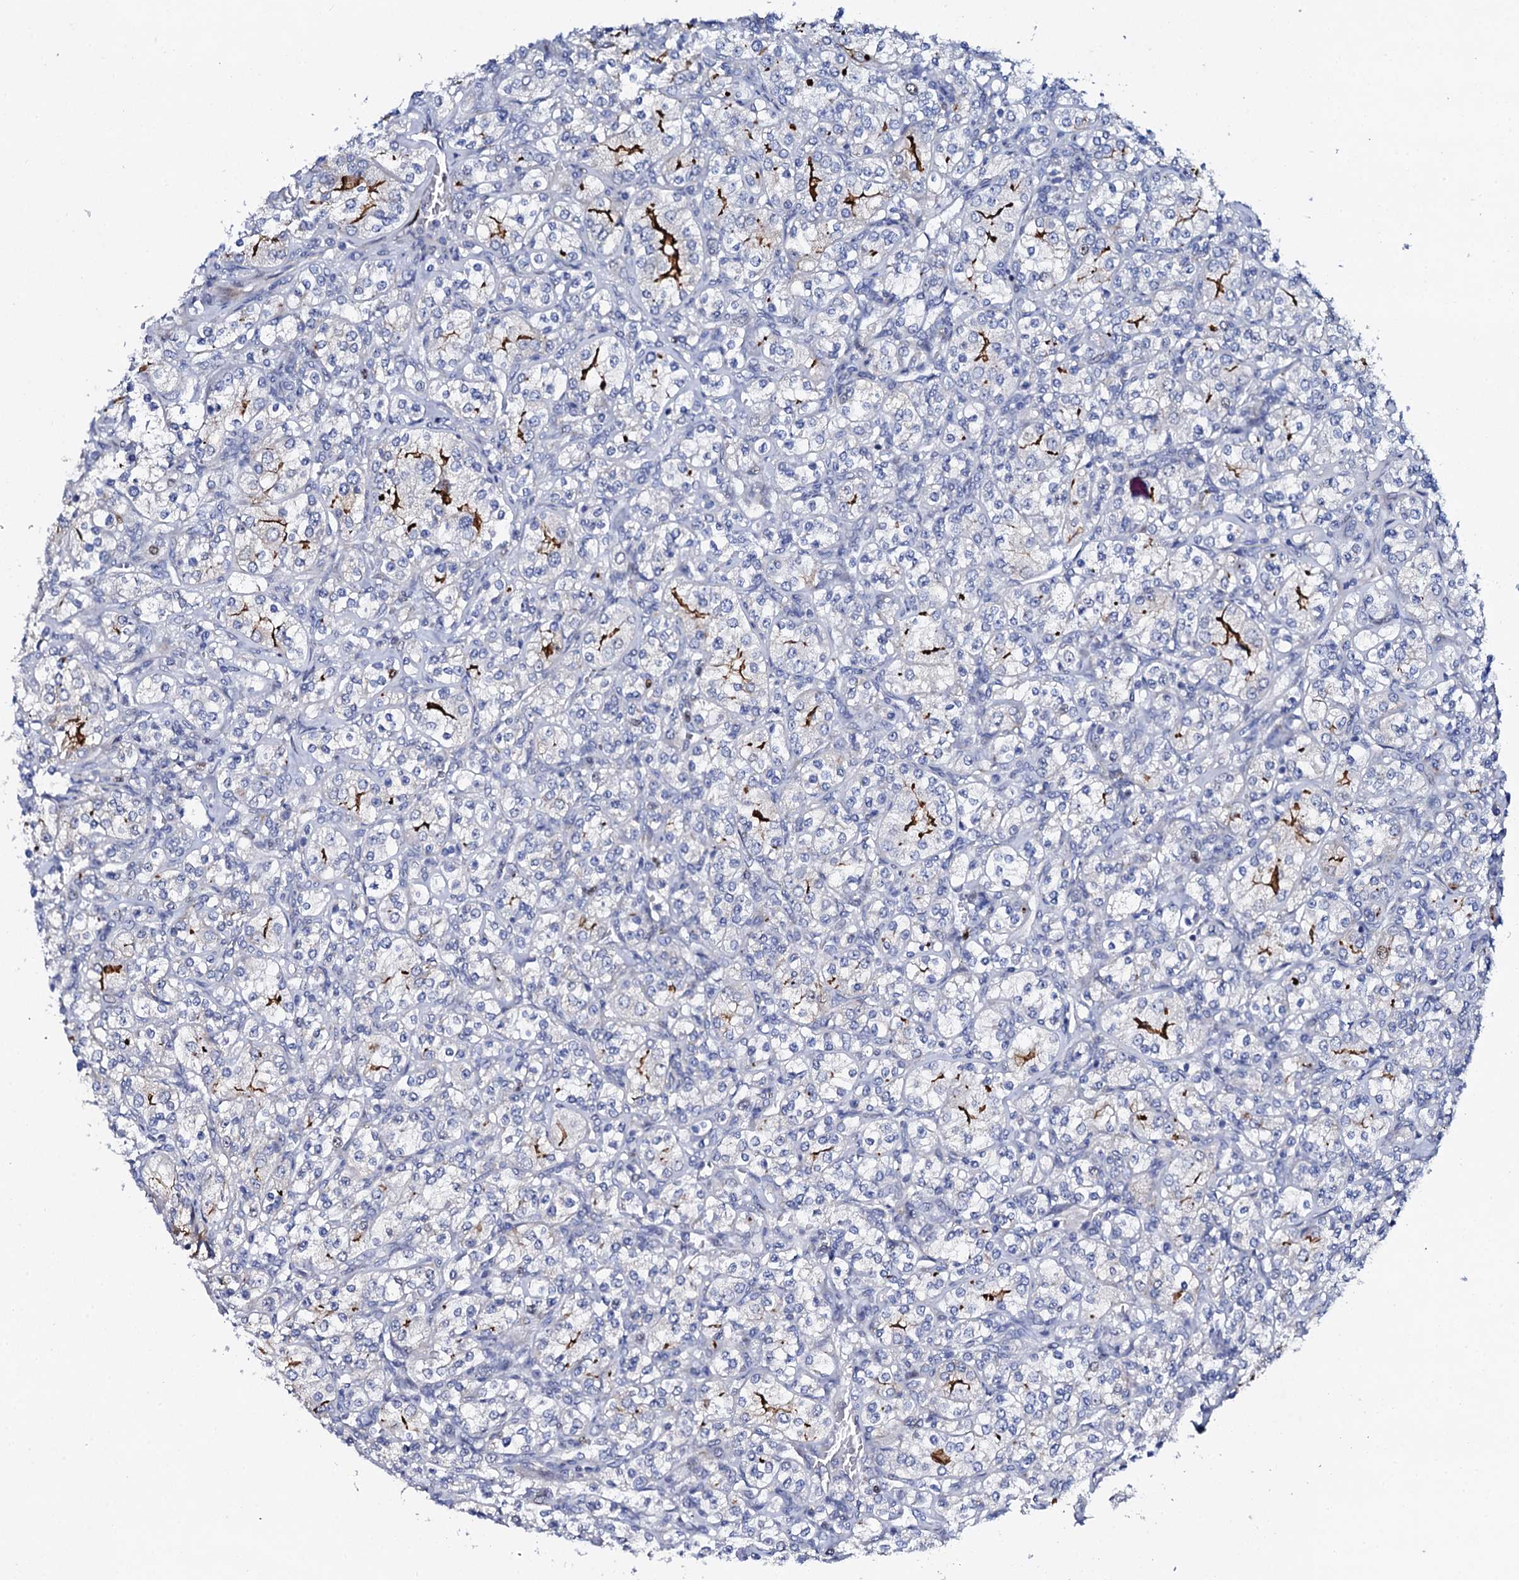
{"staining": {"intensity": "strong", "quantity": "<25%", "location": "cytoplasmic/membranous"}, "tissue": "renal cancer", "cell_type": "Tumor cells", "image_type": "cancer", "snomed": [{"axis": "morphology", "description": "Adenocarcinoma, NOS"}, {"axis": "topography", "description": "Kidney"}], "caption": "Protein expression by IHC reveals strong cytoplasmic/membranous positivity in about <25% of tumor cells in renal cancer. Immunohistochemistry stains the protein of interest in brown and the nuclei are stained blue.", "gene": "NUDT13", "patient": {"sex": "male", "age": 77}}